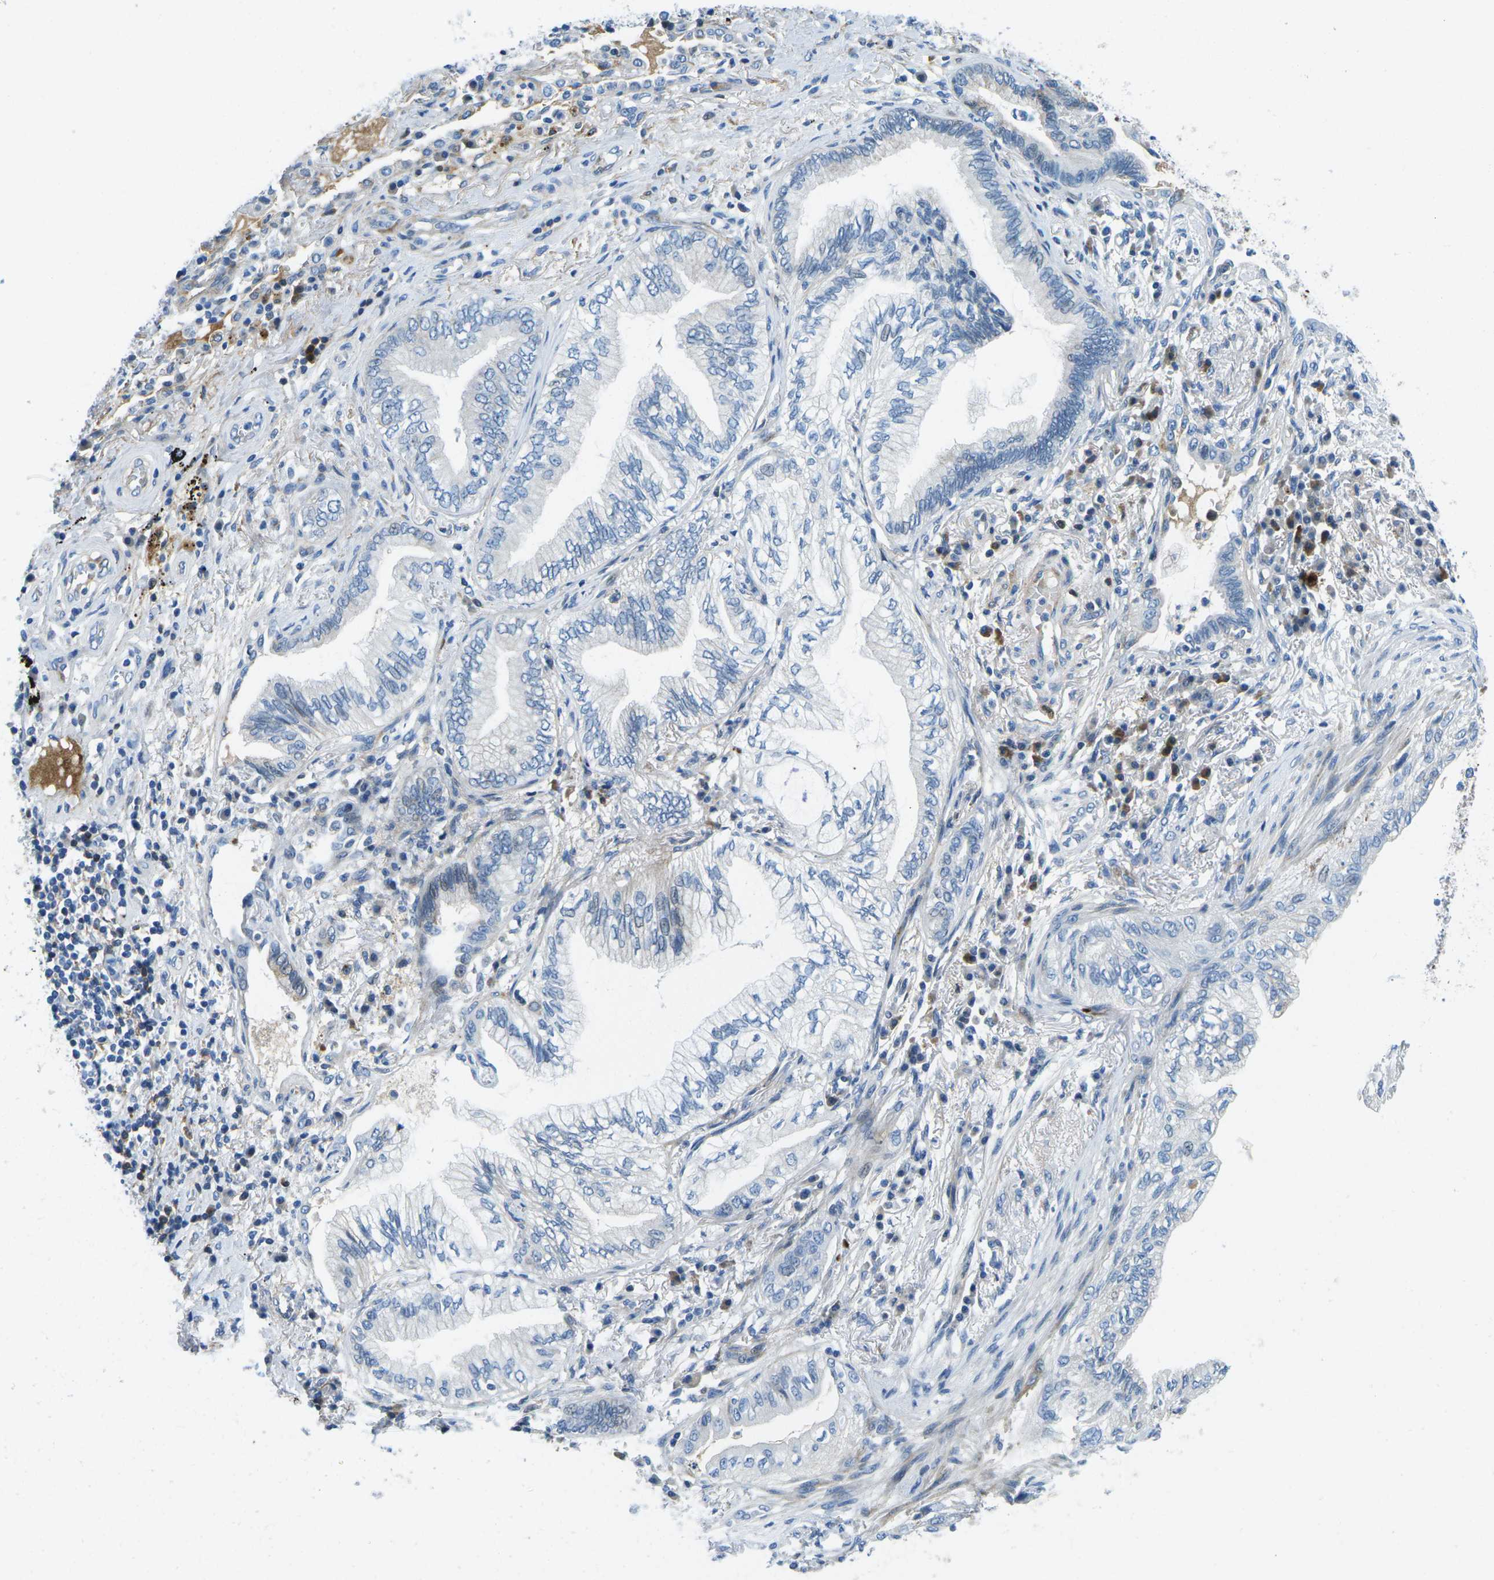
{"staining": {"intensity": "negative", "quantity": "none", "location": "none"}, "tissue": "lung cancer", "cell_type": "Tumor cells", "image_type": "cancer", "snomed": [{"axis": "morphology", "description": "Normal tissue, NOS"}, {"axis": "morphology", "description": "Adenocarcinoma, NOS"}, {"axis": "topography", "description": "Bronchus"}, {"axis": "topography", "description": "Lung"}], "caption": "Lung cancer stained for a protein using immunohistochemistry (IHC) shows no expression tumor cells.", "gene": "CFB", "patient": {"sex": "female", "age": 70}}